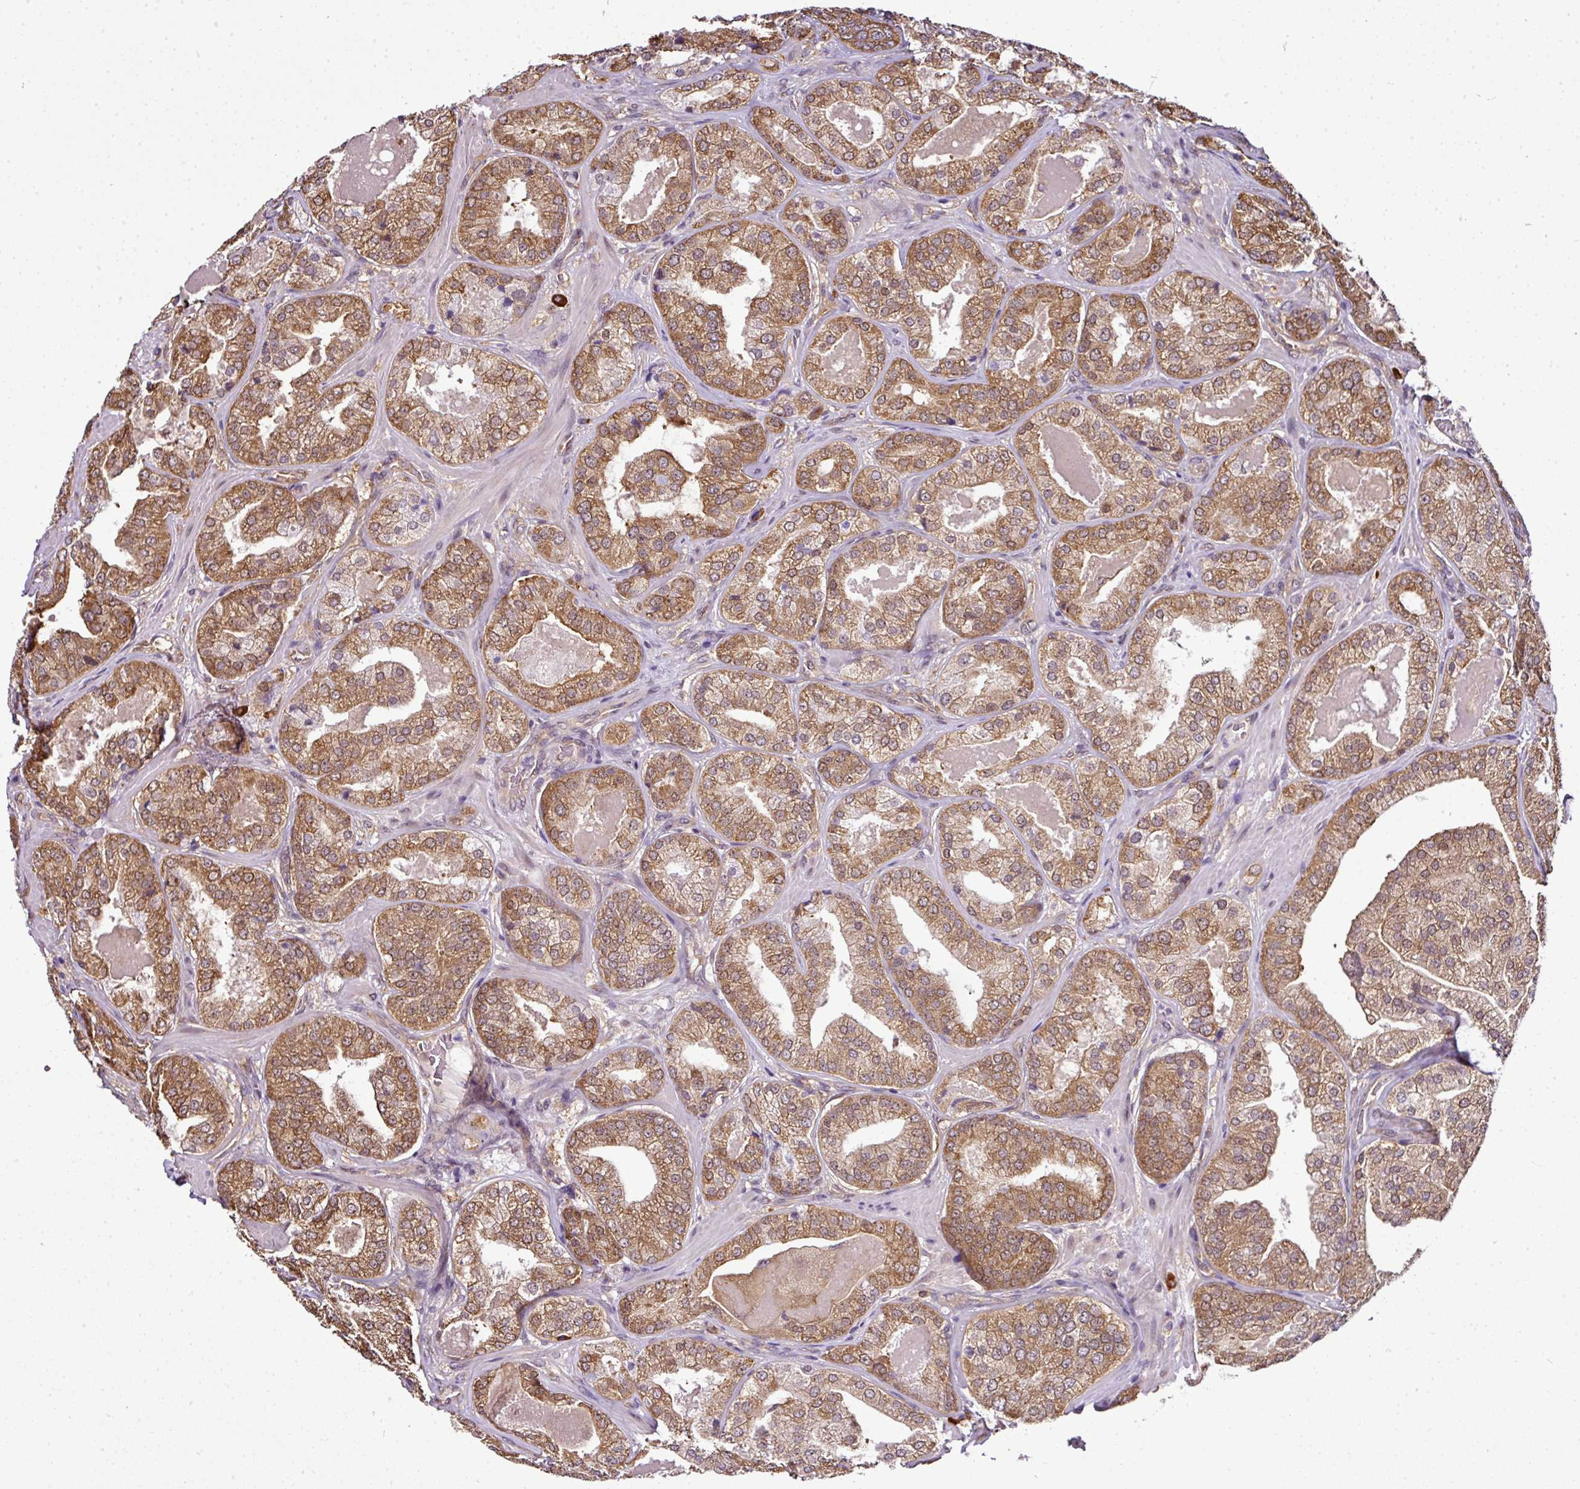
{"staining": {"intensity": "moderate", "quantity": ">75%", "location": "cytoplasmic/membranous"}, "tissue": "prostate cancer", "cell_type": "Tumor cells", "image_type": "cancer", "snomed": [{"axis": "morphology", "description": "Adenocarcinoma, High grade"}, {"axis": "topography", "description": "Prostate"}], "caption": "Protein staining displays moderate cytoplasmic/membranous staining in about >75% of tumor cells in prostate cancer (adenocarcinoma (high-grade)).", "gene": "RBM4B", "patient": {"sex": "male", "age": 63}}